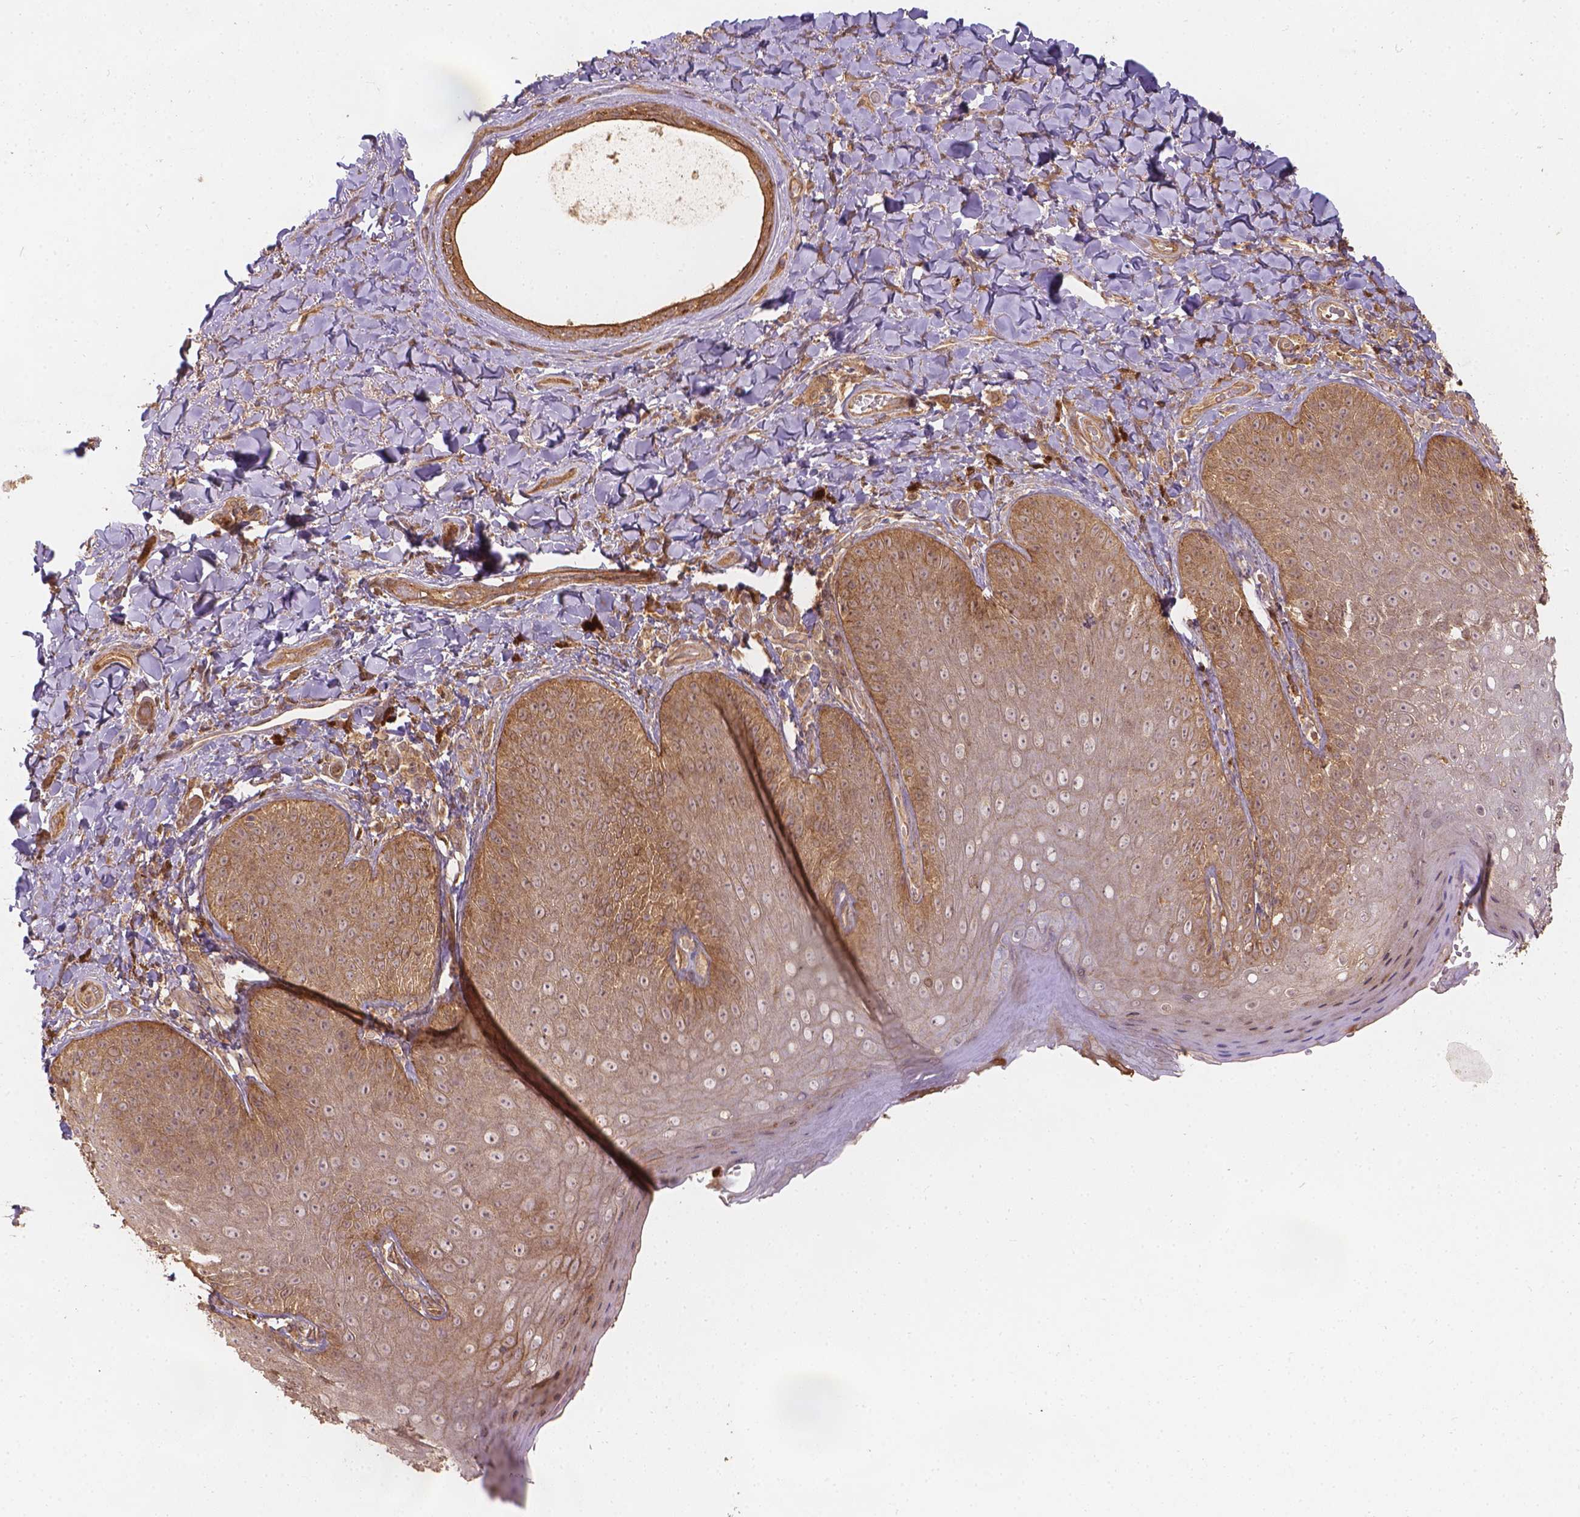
{"staining": {"intensity": "moderate", "quantity": ">75%", "location": "cytoplasmic/membranous"}, "tissue": "skin", "cell_type": "Epidermal cells", "image_type": "normal", "snomed": [{"axis": "morphology", "description": "Normal tissue, NOS"}, {"axis": "topography", "description": "Anal"}], "caption": "Benign skin was stained to show a protein in brown. There is medium levels of moderate cytoplasmic/membranous staining in about >75% of epidermal cells.", "gene": "XPR1", "patient": {"sex": "male", "age": 53}}